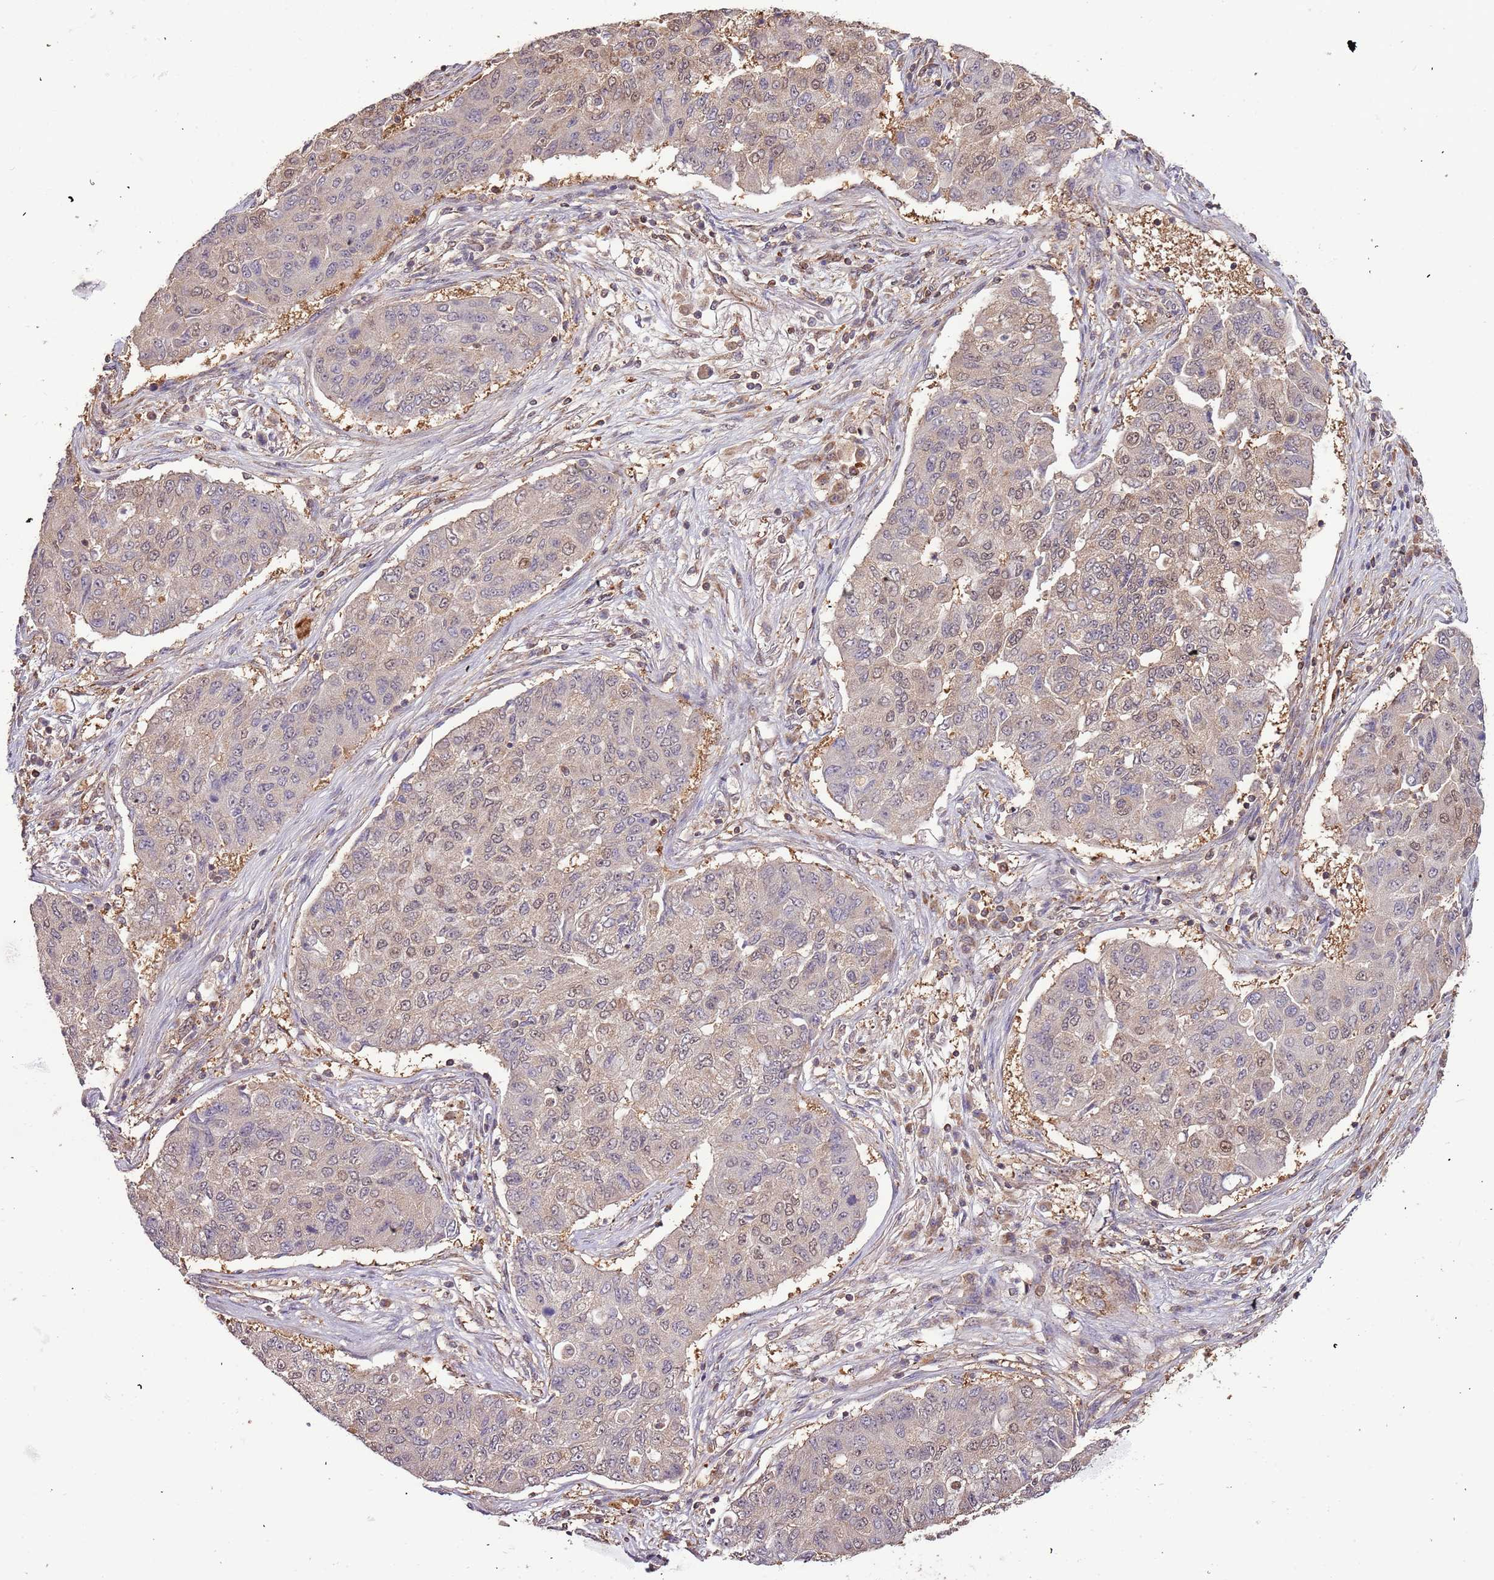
{"staining": {"intensity": "moderate", "quantity": "<25%", "location": "nuclear"}, "tissue": "lung cancer", "cell_type": "Tumor cells", "image_type": "cancer", "snomed": [{"axis": "morphology", "description": "Squamous cell carcinoma, NOS"}, {"axis": "topography", "description": "Lung"}], "caption": "Immunohistochemistry (IHC) of lung cancer displays low levels of moderate nuclear expression in about <25% of tumor cells. The staining was performed using DAB (3,3'-diaminobenzidine), with brown indicating positive protein expression. Nuclei are stained blue with hematoxylin.", "gene": "IL17RD", "patient": {"sex": "male", "age": 74}}